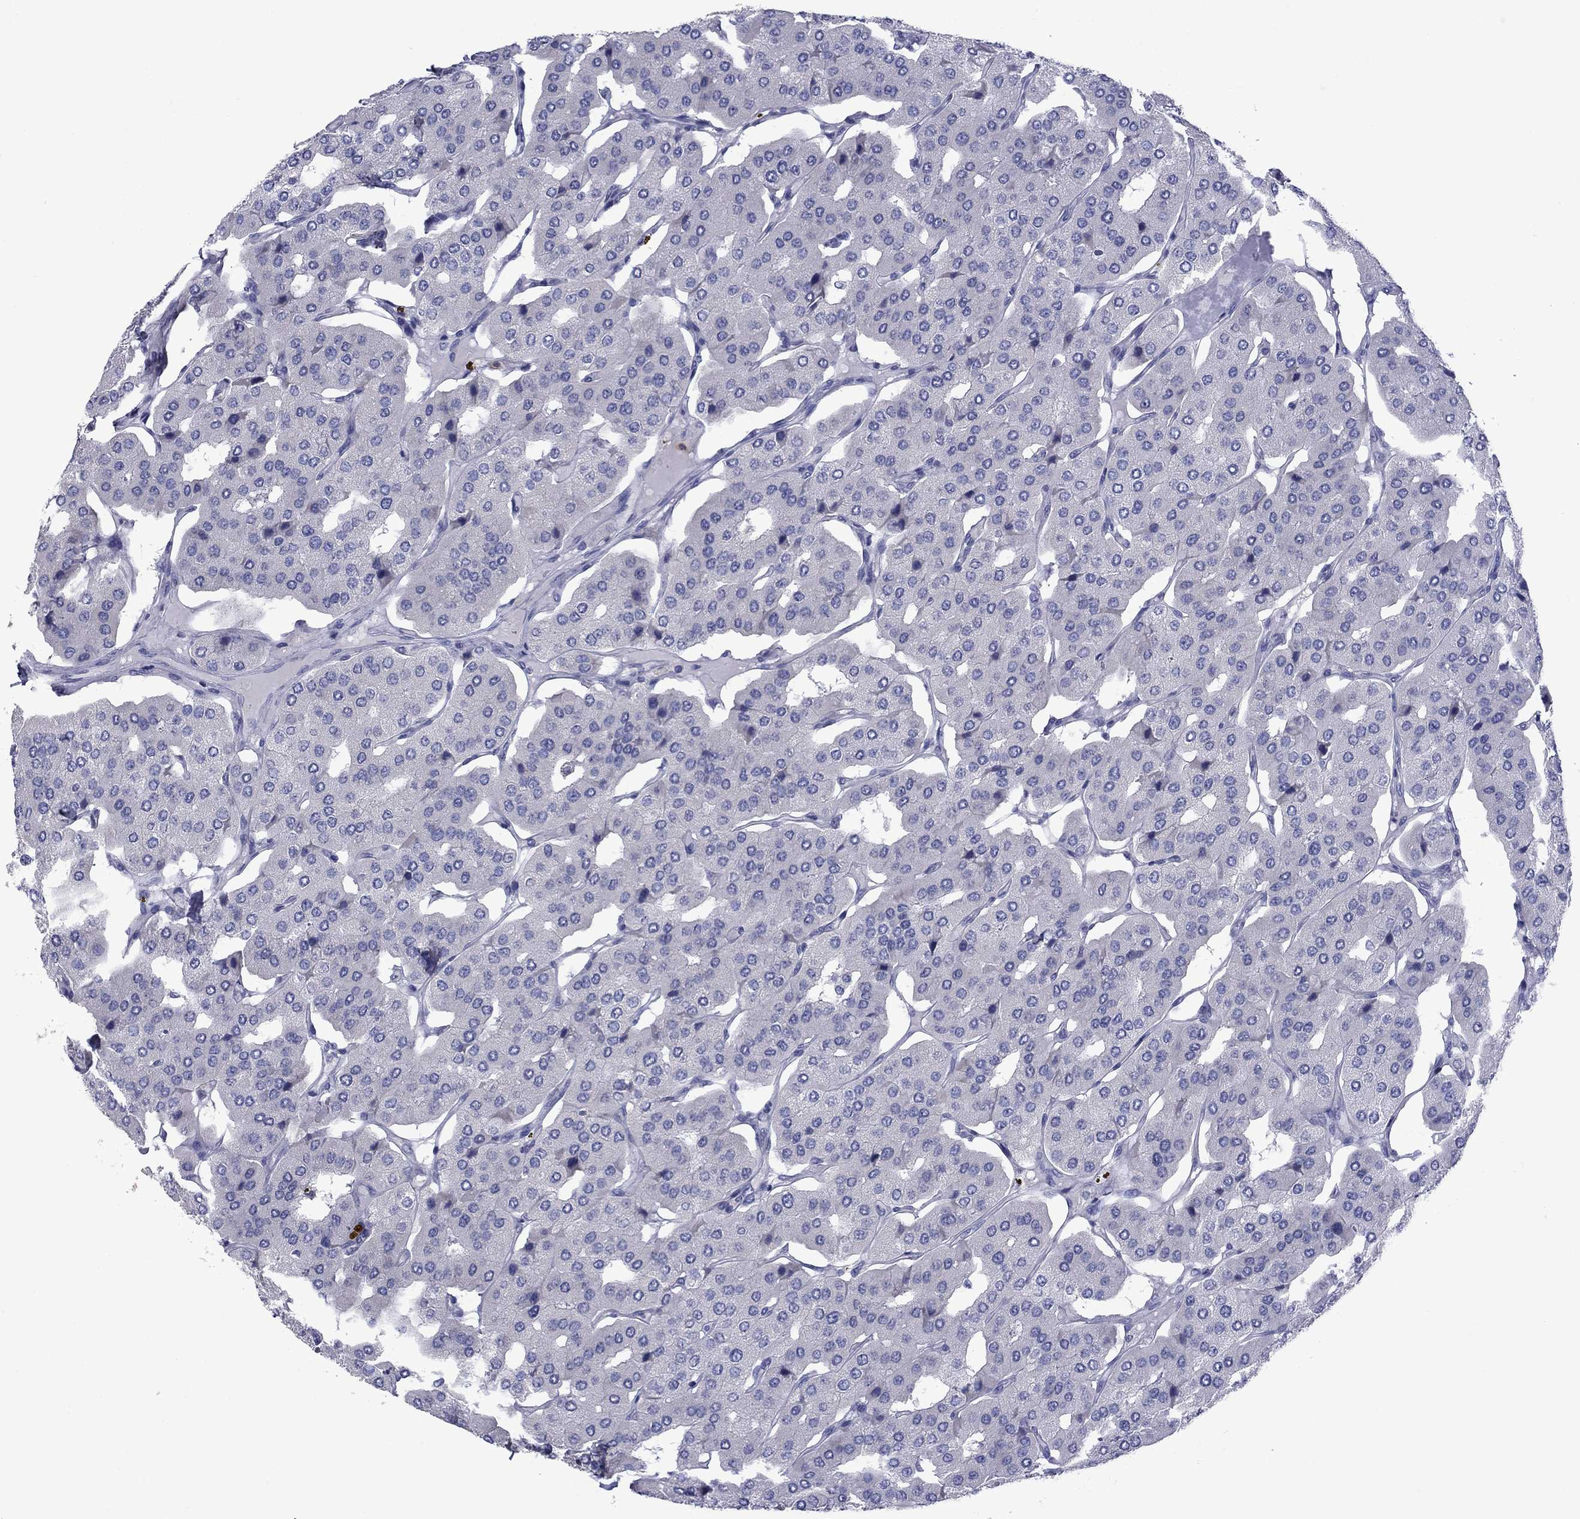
{"staining": {"intensity": "negative", "quantity": "none", "location": "none"}, "tissue": "parathyroid gland", "cell_type": "Glandular cells", "image_type": "normal", "snomed": [{"axis": "morphology", "description": "Normal tissue, NOS"}, {"axis": "morphology", "description": "Adenoma, NOS"}, {"axis": "topography", "description": "Parathyroid gland"}], "caption": "Immunohistochemical staining of unremarkable human parathyroid gland demonstrates no significant staining in glandular cells.", "gene": "TMPRSS11A", "patient": {"sex": "female", "age": 86}}